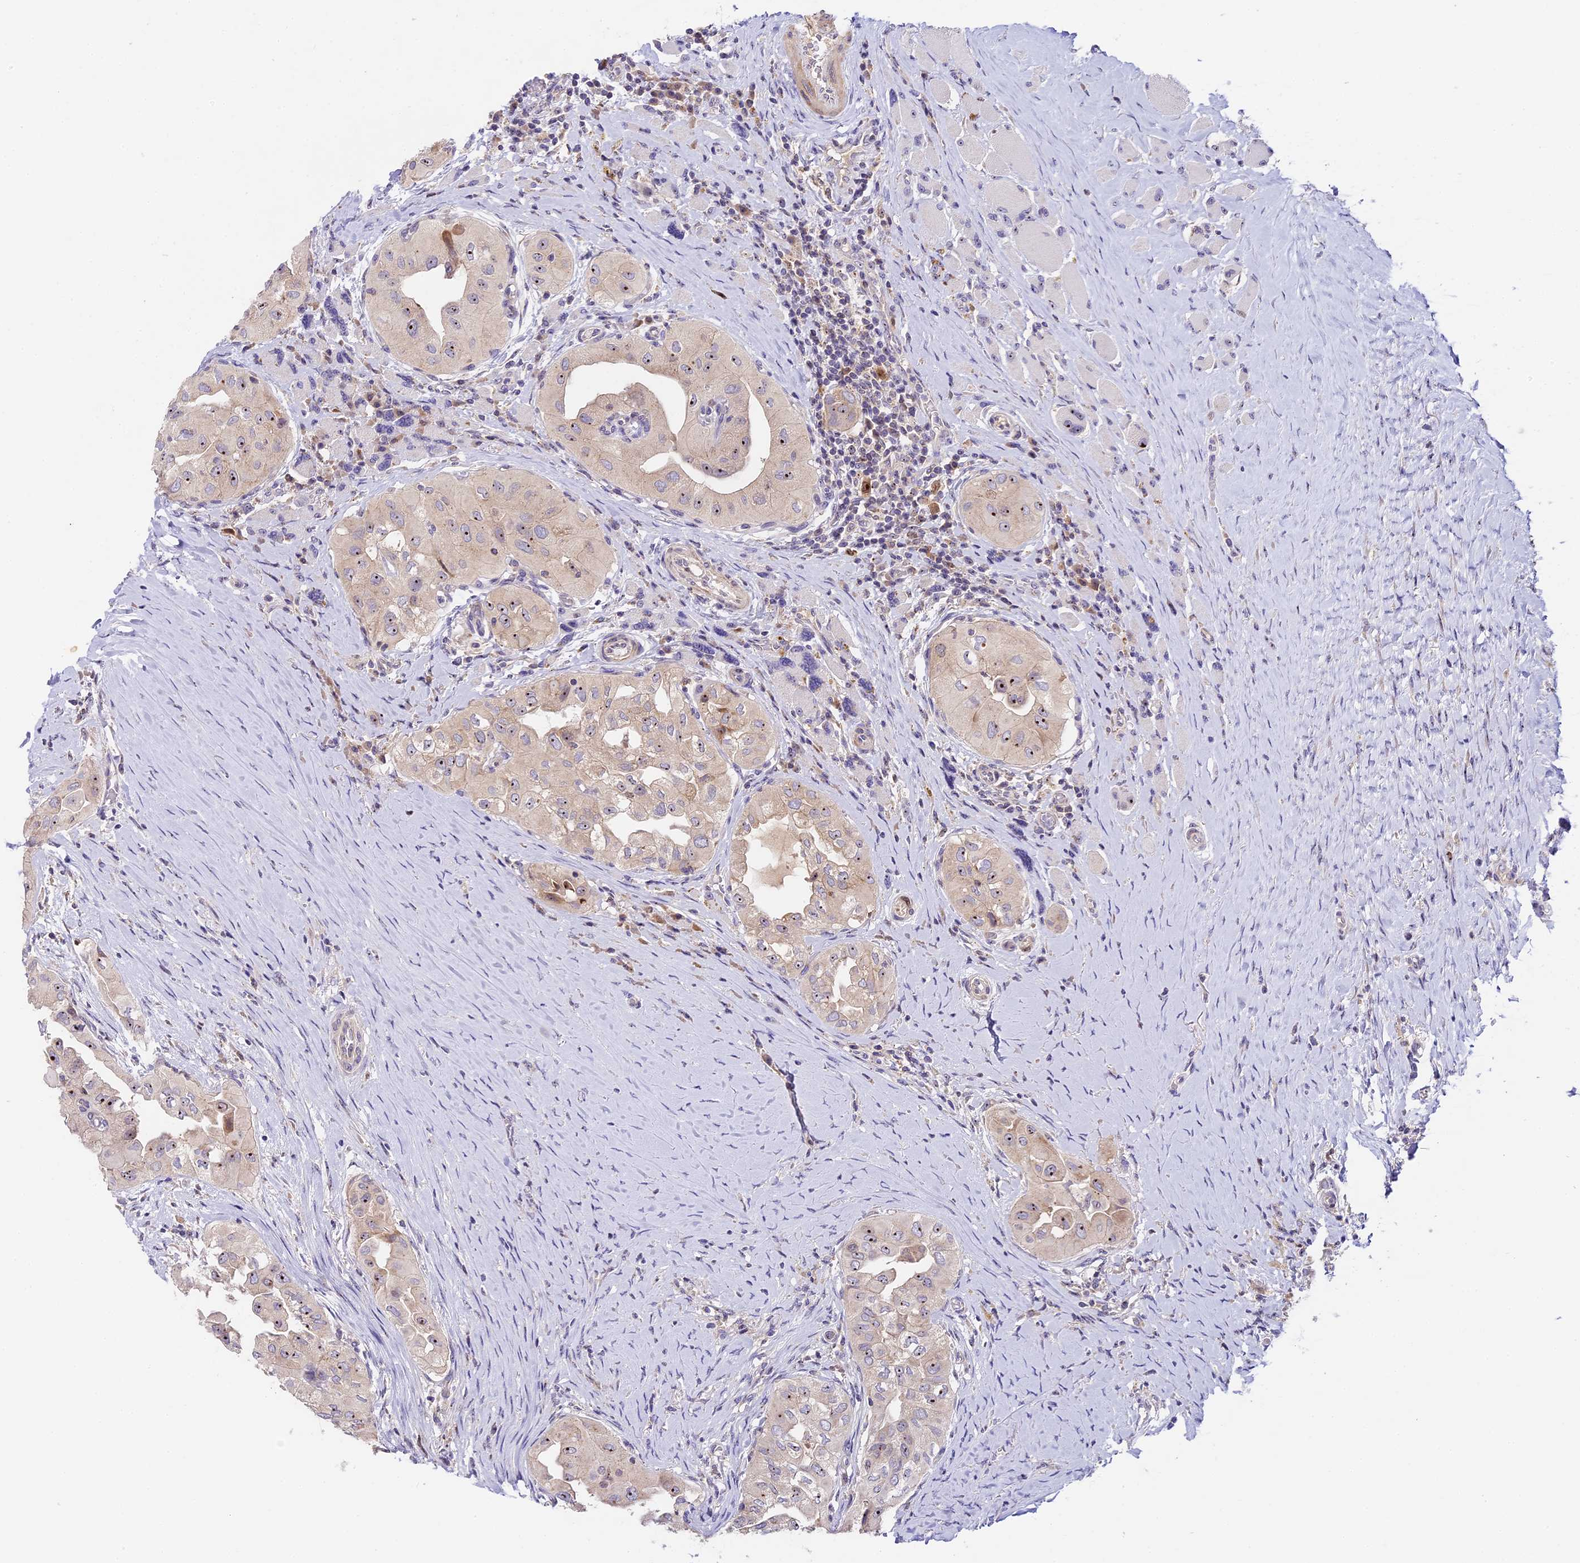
{"staining": {"intensity": "moderate", "quantity": ">75%", "location": "nuclear"}, "tissue": "thyroid cancer", "cell_type": "Tumor cells", "image_type": "cancer", "snomed": [{"axis": "morphology", "description": "Papillary adenocarcinoma, NOS"}, {"axis": "topography", "description": "Thyroid gland"}], "caption": "Brown immunohistochemical staining in thyroid cancer reveals moderate nuclear expression in about >75% of tumor cells. The protein is shown in brown color, while the nuclei are stained blue.", "gene": "RAD51", "patient": {"sex": "female", "age": 59}}